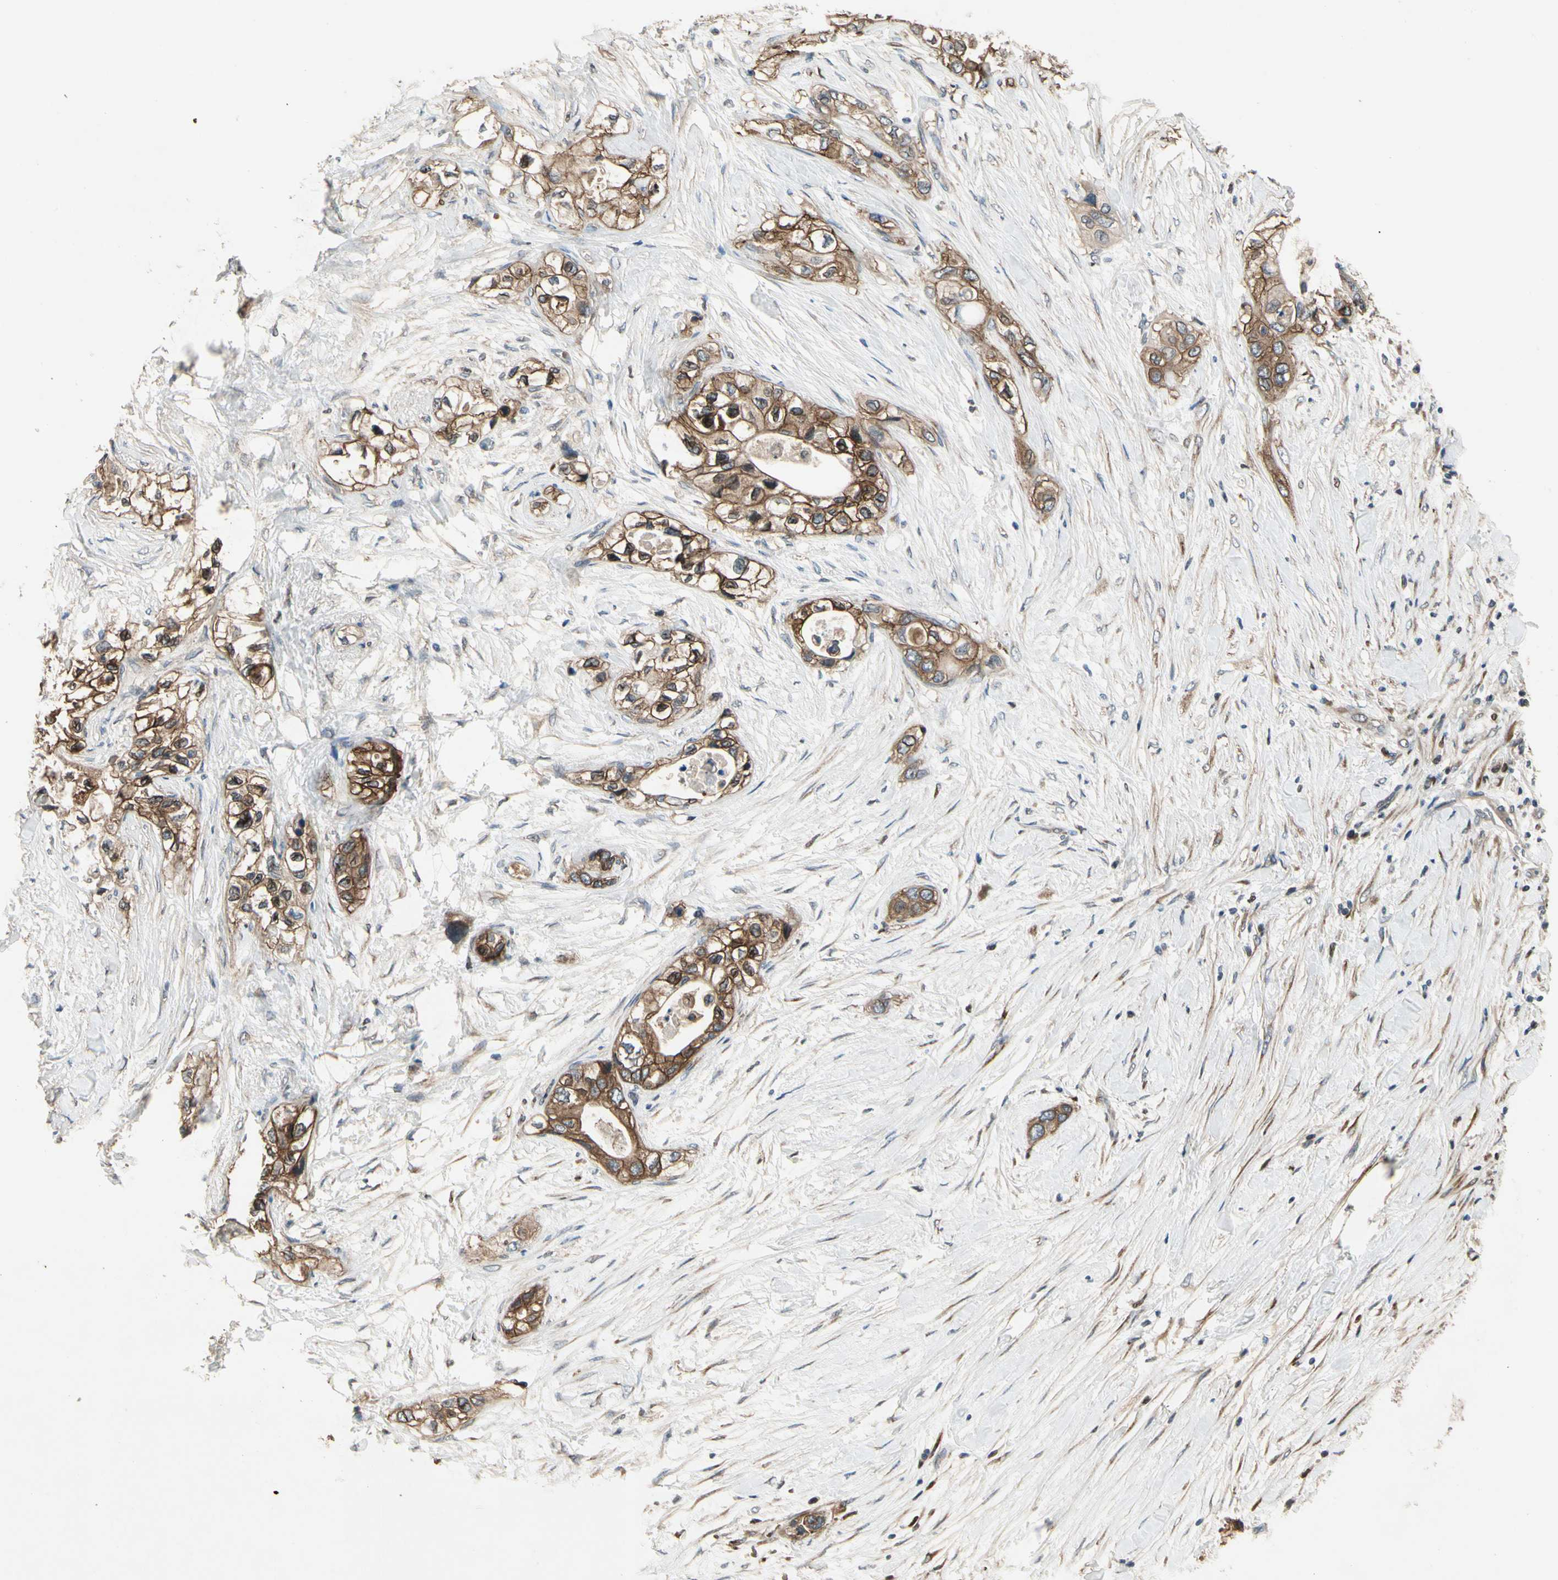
{"staining": {"intensity": "strong", "quantity": ">75%", "location": "cytoplasmic/membranous"}, "tissue": "pancreatic cancer", "cell_type": "Tumor cells", "image_type": "cancer", "snomed": [{"axis": "morphology", "description": "Adenocarcinoma, NOS"}, {"axis": "topography", "description": "Pancreas"}], "caption": "There is high levels of strong cytoplasmic/membranous staining in tumor cells of pancreatic cancer, as demonstrated by immunohistochemical staining (brown color).", "gene": "CGREF1", "patient": {"sex": "female", "age": 70}}